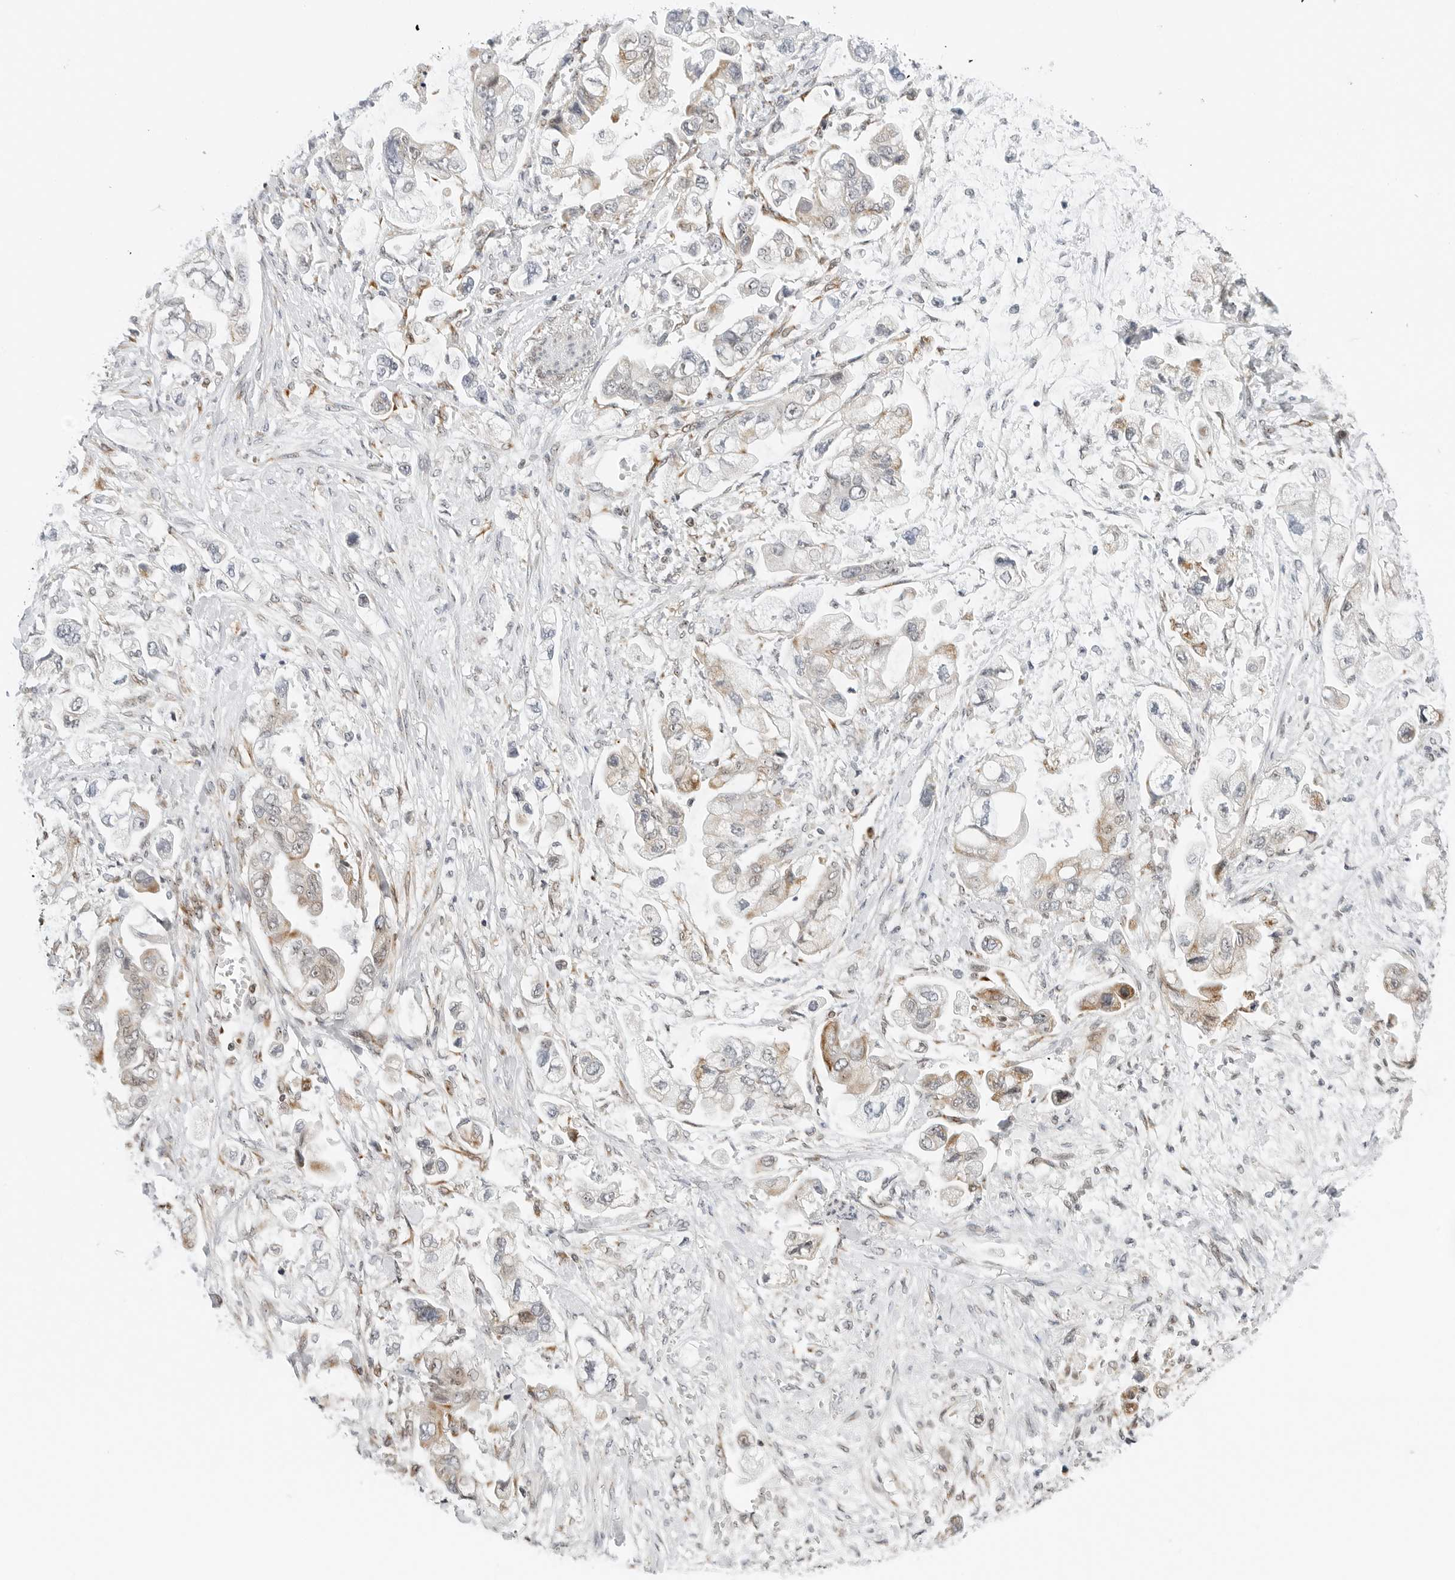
{"staining": {"intensity": "moderate", "quantity": "<25%", "location": "cytoplasmic/membranous"}, "tissue": "stomach cancer", "cell_type": "Tumor cells", "image_type": "cancer", "snomed": [{"axis": "morphology", "description": "Adenocarcinoma, NOS"}, {"axis": "topography", "description": "Stomach"}], "caption": "Tumor cells reveal moderate cytoplasmic/membranous positivity in approximately <25% of cells in stomach adenocarcinoma.", "gene": "RIMKLA", "patient": {"sex": "male", "age": 62}}